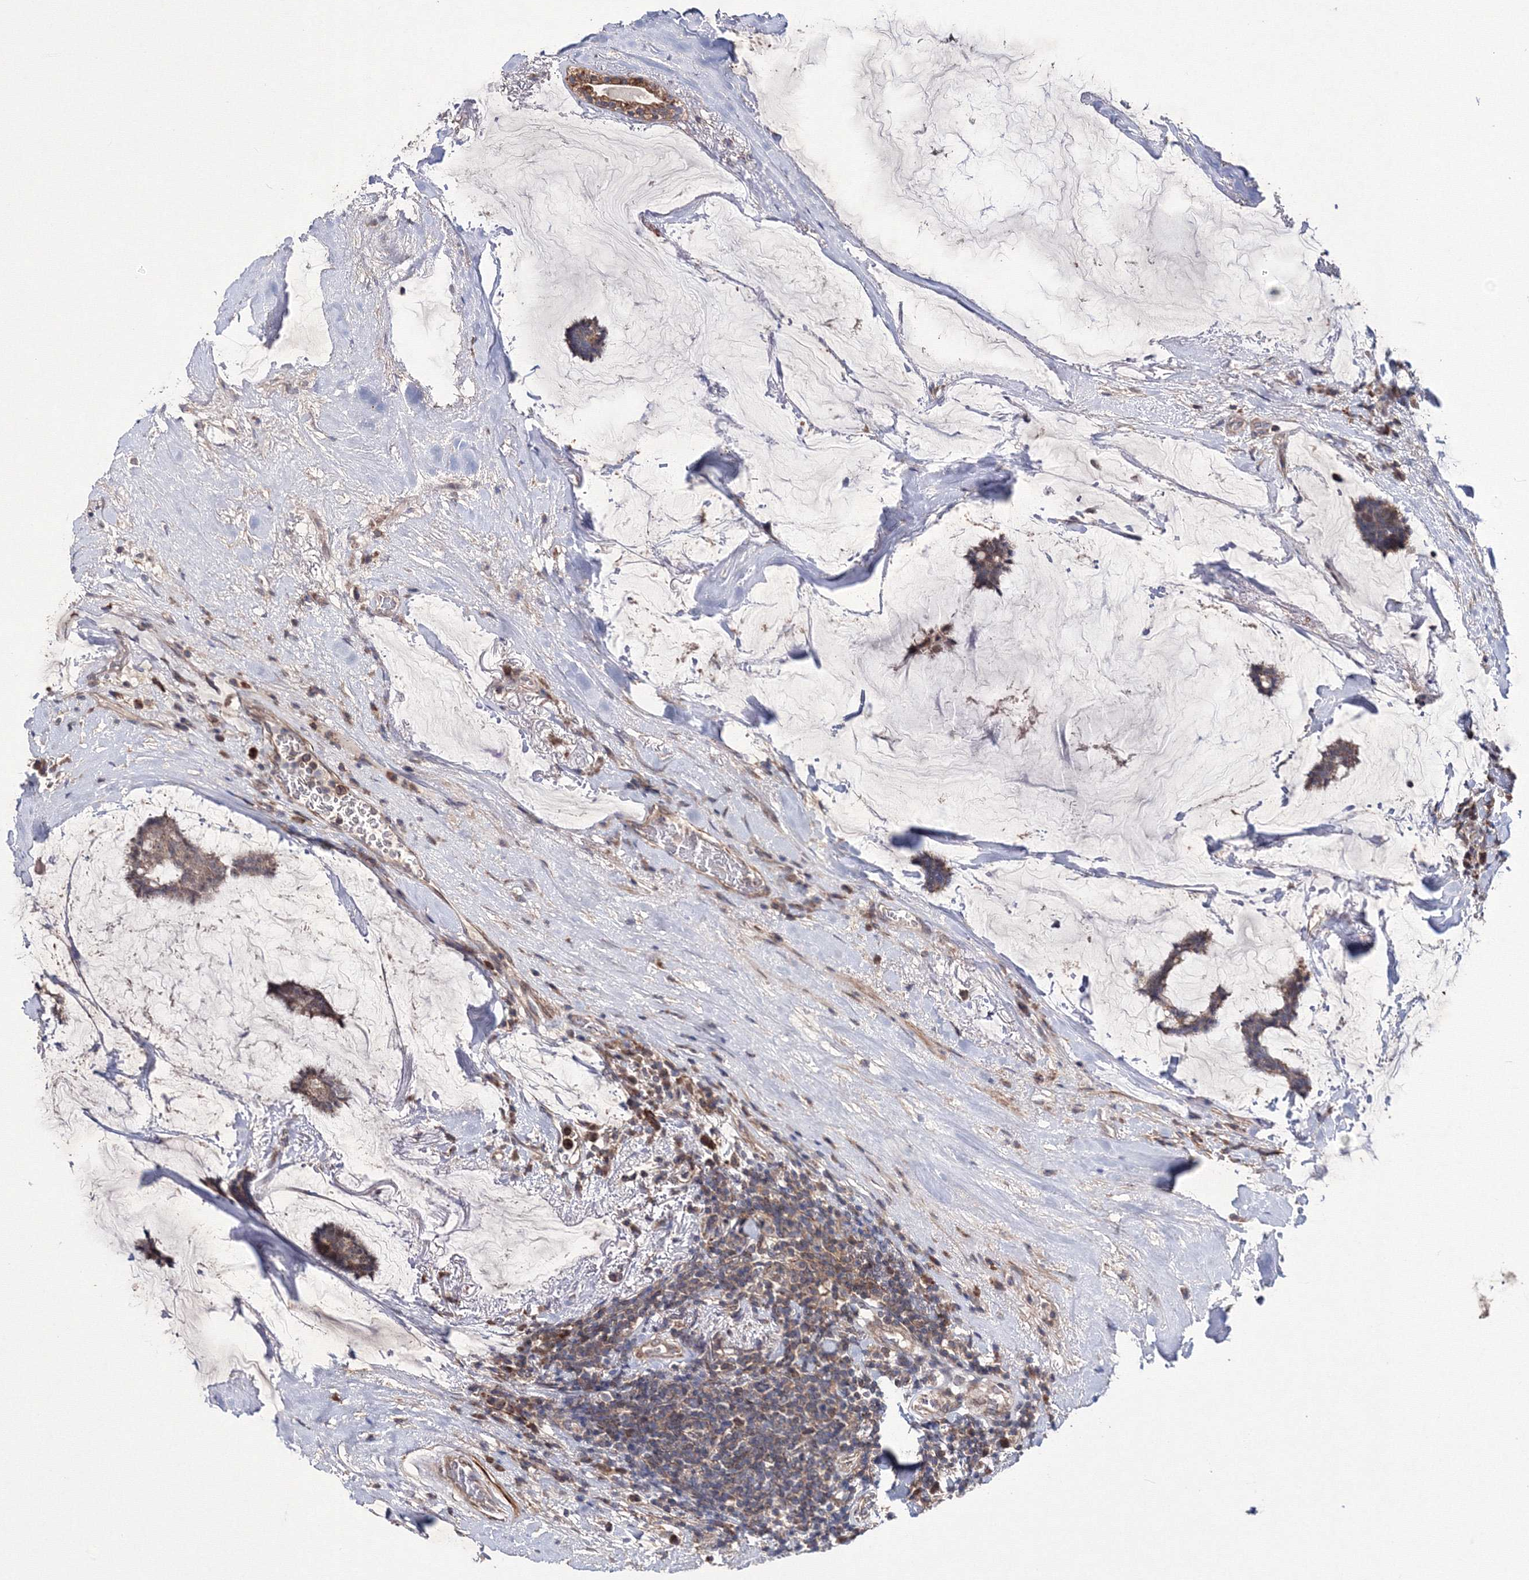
{"staining": {"intensity": "weak", "quantity": "25%-75%", "location": "cytoplasmic/membranous"}, "tissue": "breast cancer", "cell_type": "Tumor cells", "image_type": "cancer", "snomed": [{"axis": "morphology", "description": "Duct carcinoma"}, {"axis": "topography", "description": "Breast"}], "caption": "Immunohistochemical staining of human breast cancer demonstrates low levels of weak cytoplasmic/membranous protein staining in about 25%-75% of tumor cells.", "gene": "PPP2R2B", "patient": {"sex": "female", "age": 93}}